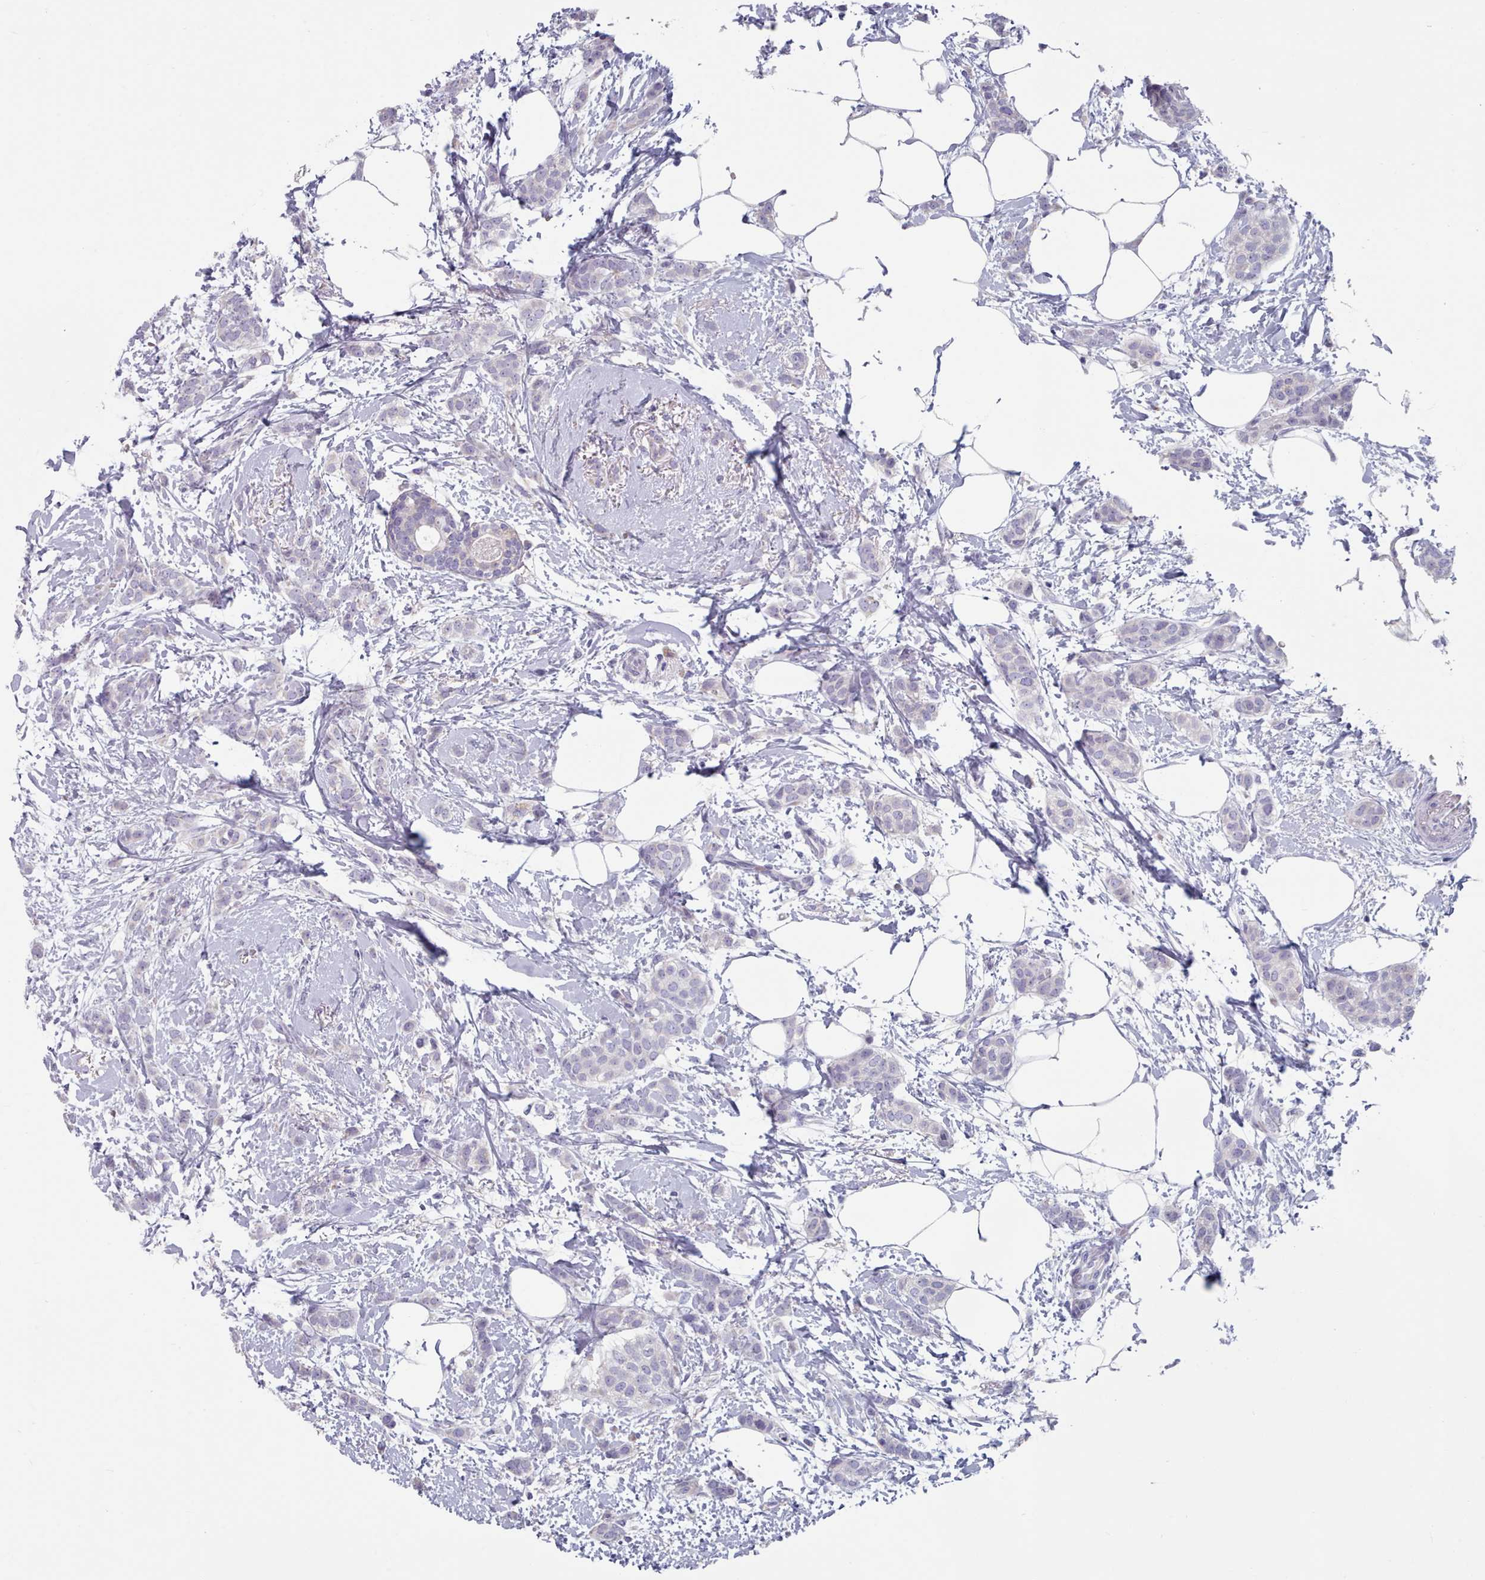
{"staining": {"intensity": "negative", "quantity": "none", "location": "none"}, "tissue": "breast cancer", "cell_type": "Tumor cells", "image_type": "cancer", "snomed": [{"axis": "morphology", "description": "Duct carcinoma"}, {"axis": "topography", "description": "Breast"}], "caption": "High magnification brightfield microscopy of breast cancer stained with DAB (3,3'-diaminobenzidine) (brown) and counterstained with hematoxylin (blue): tumor cells show no significant expression.", "gene": "HAO1", "patient": {"sex": "female", "age": 72}}